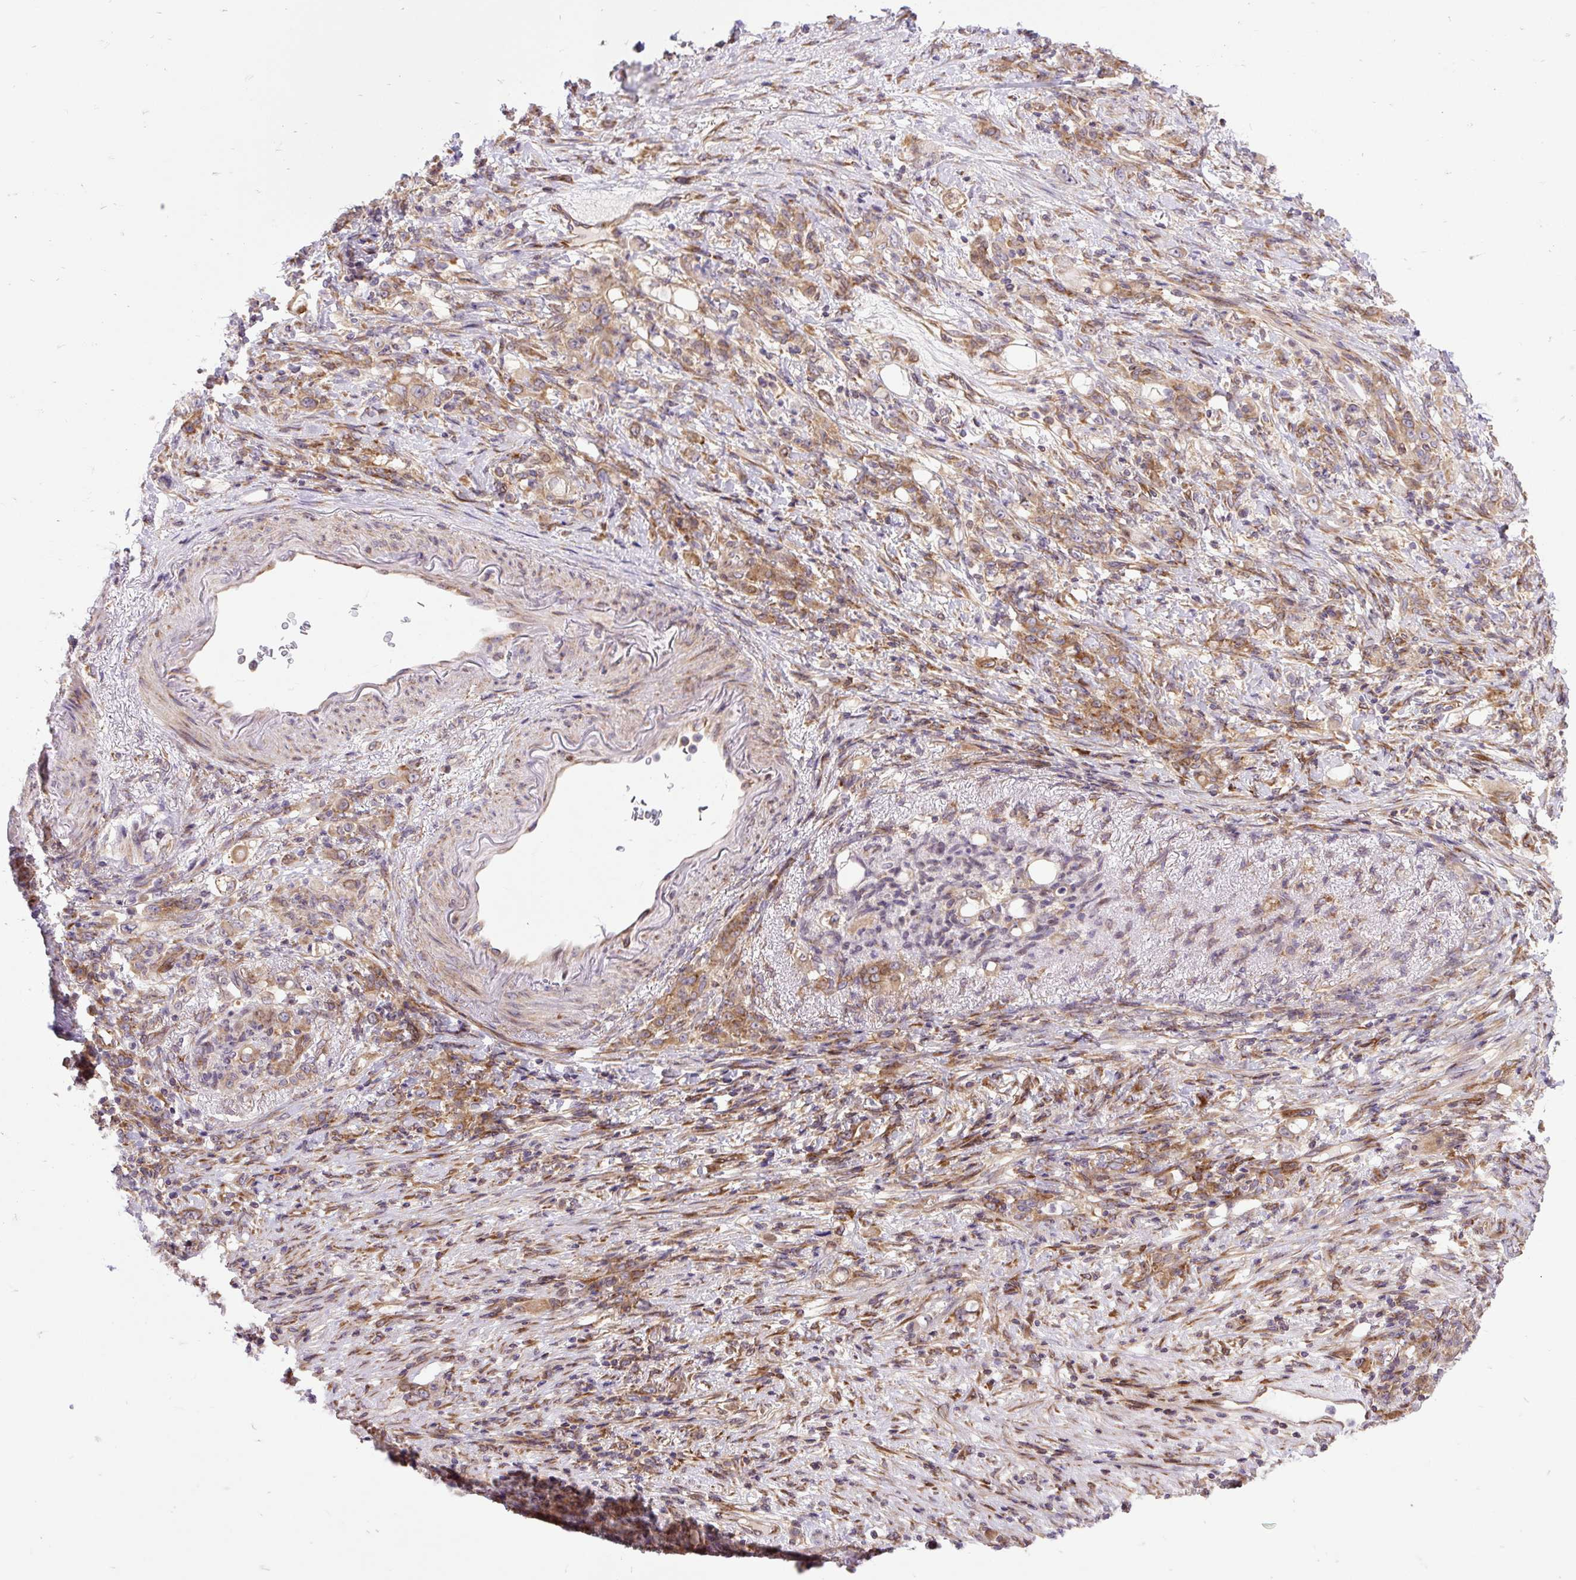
{"staining": {"intensity": "moderate", "quantity": ">75%", "location": "cytoplasmic/membranous"}, "tissue": "stomach cancer", "cell_type": "Tumor cells", "image_type": "cancer", "snomed": [{"axis": "morphology", "description": "Adenocarcinoma, NOS"}, {"axis": "topography", "description": "Stomach"}], "caption": "Brown immunohistochemical staining in human stomach cancer (adenocarcinoma) demonstrates moderate cytoplasmic/membranous staining in approximately >75% of tumor cells.", "gene": "TRIM17", "patient": {"sex": "female", "age": 79}}